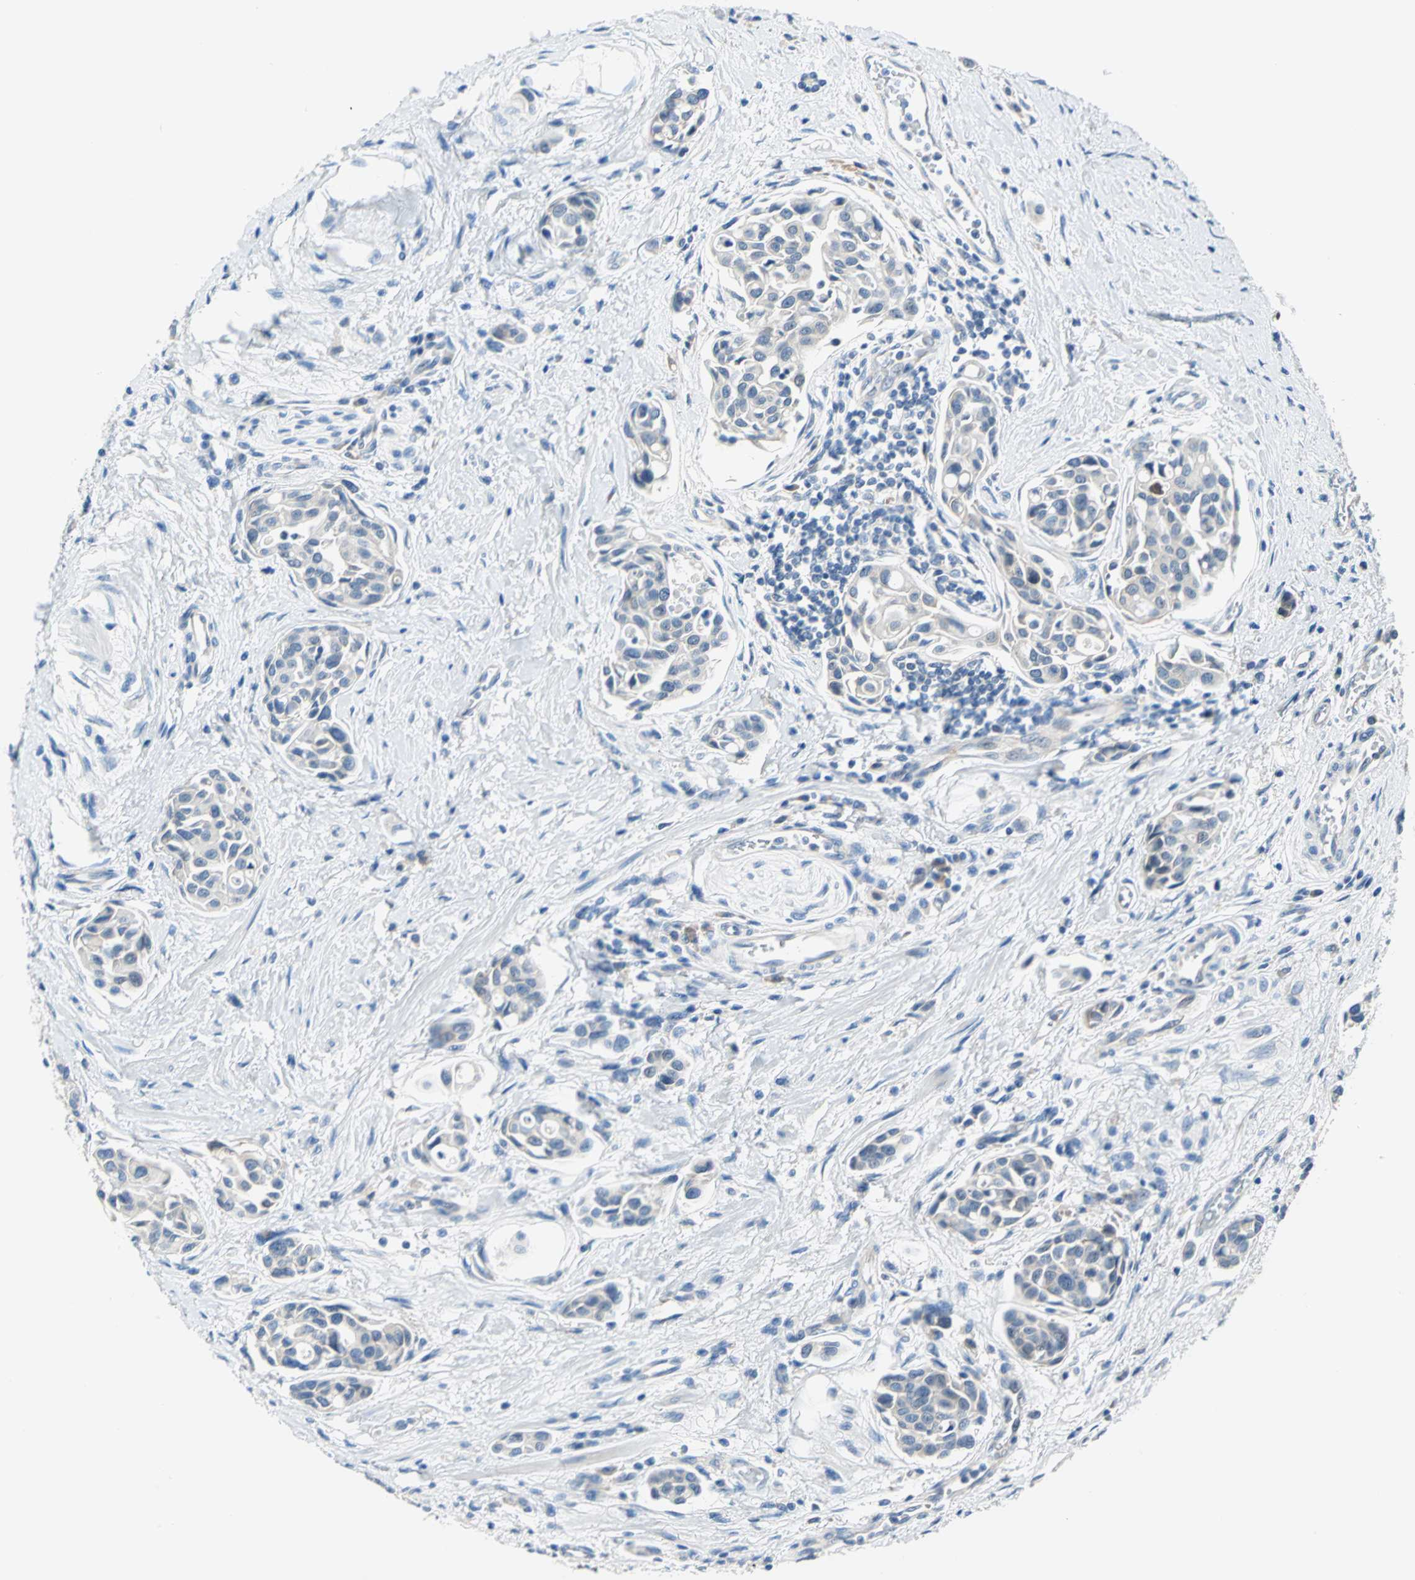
{"staining": {"intensity": "negative", "quantity": "none", "location": "none"}, "tissue": "urothelial cancer", "cell_type": "Tumor cells", "image_type": "cancer", "snomed": [{"axis": "morphology", "description": "Urothelial carcinoma, High grade"}, {"axis": "topography", "description": "Urinary bladder"}], "caption": "The micrograph reveals no staining of tumor cells in urothelial carcinoma (high-grade).", "gene": "TRIM25", "patient": {"sex": "male", "age": 78}}